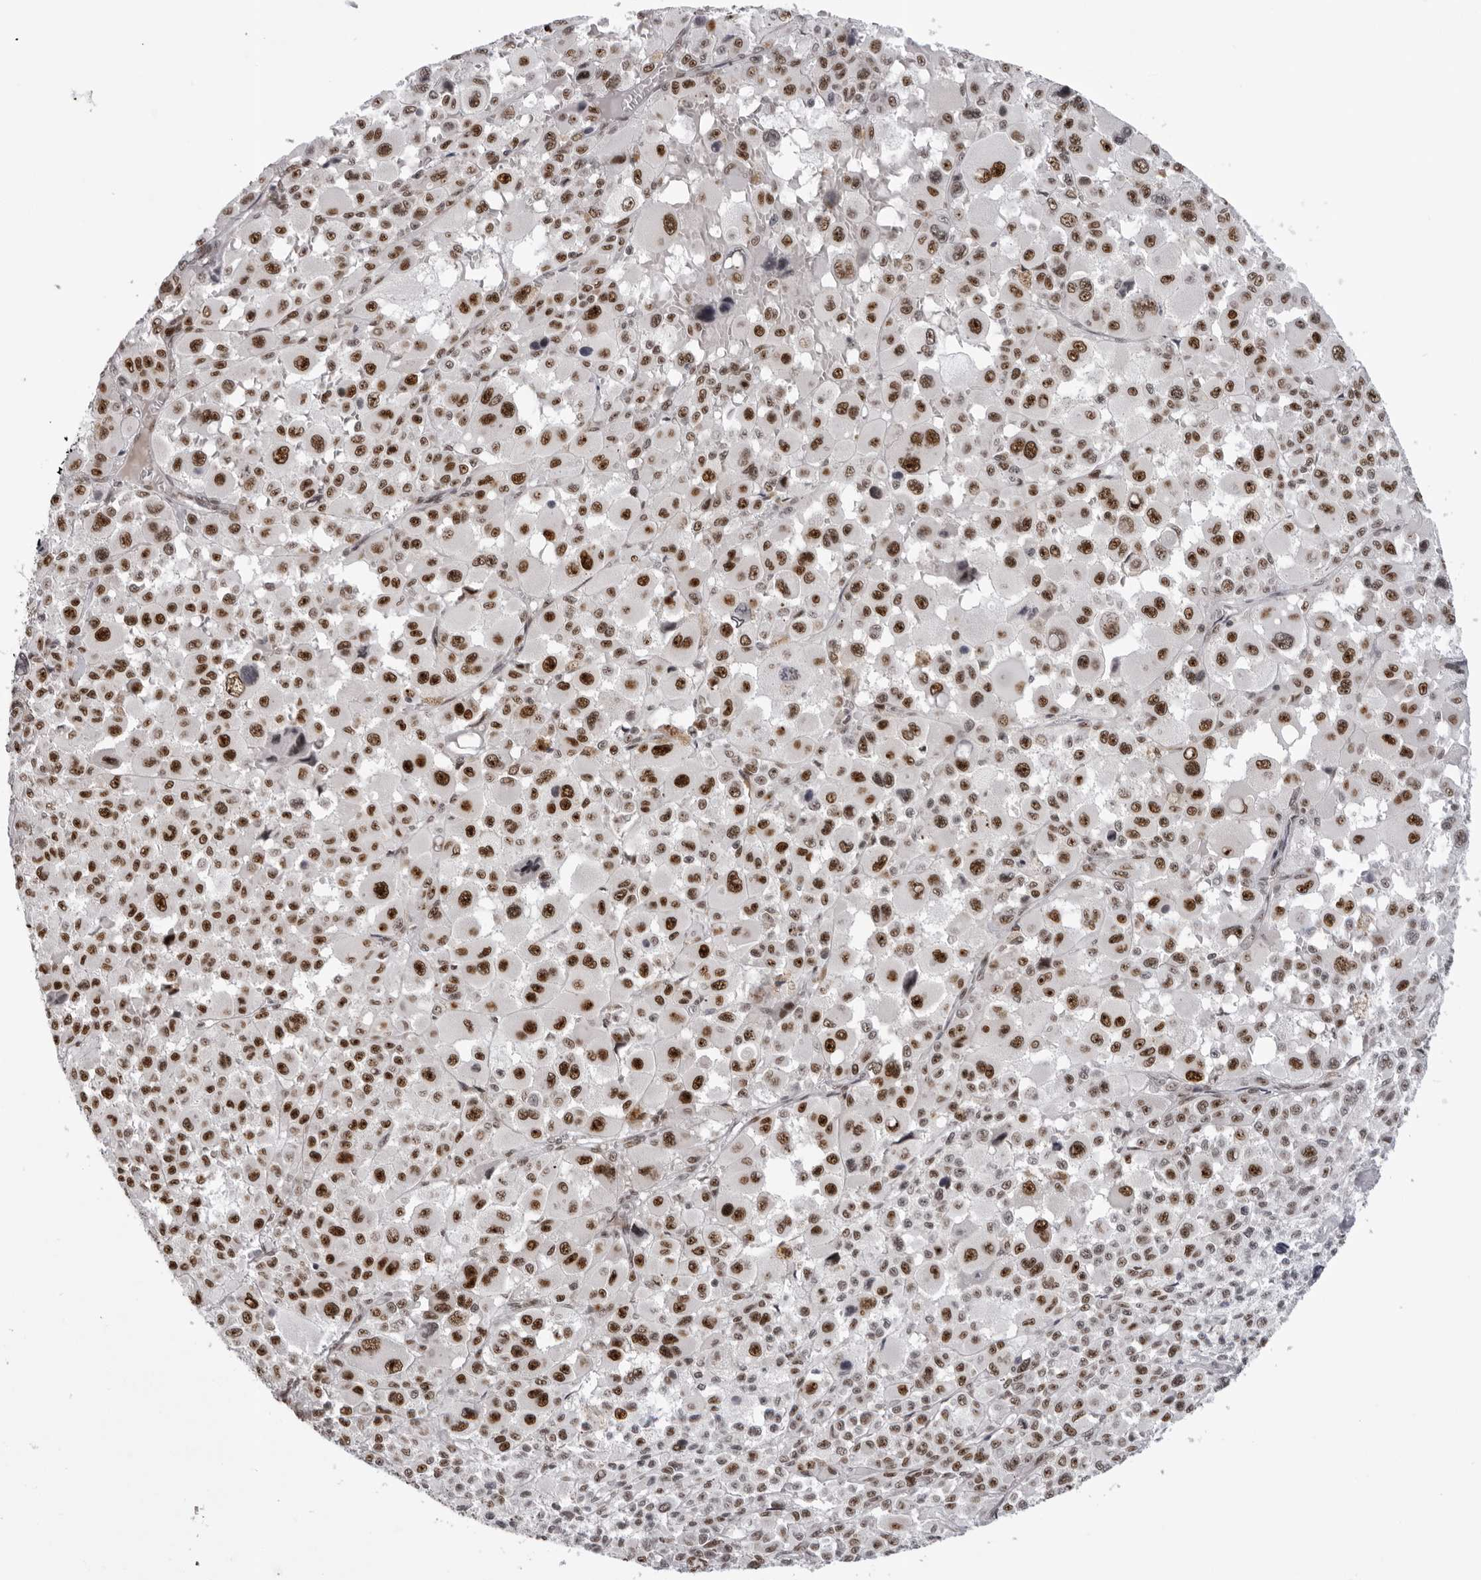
{"staining": {"intensity": "strong", "quantity": ">75%", "location": "nuclear"}, "tissue": "melanoma", "cell_type": "Tumor cells", "image_type": "cancer", "snomed": [{"axis": "morphology", "description": "Malignant melanoma, Metastatic site"}, {"axis": "topography", "description": "Skin"}], "caption": "About >75% of tumor cells in malignant melanoma (metastatic site) display strong nuclear protein positivity as visualized by brown immunohistochemical staining.", "gene": "HEXIM2", "patient": {"sex": "female", "age": 74}}